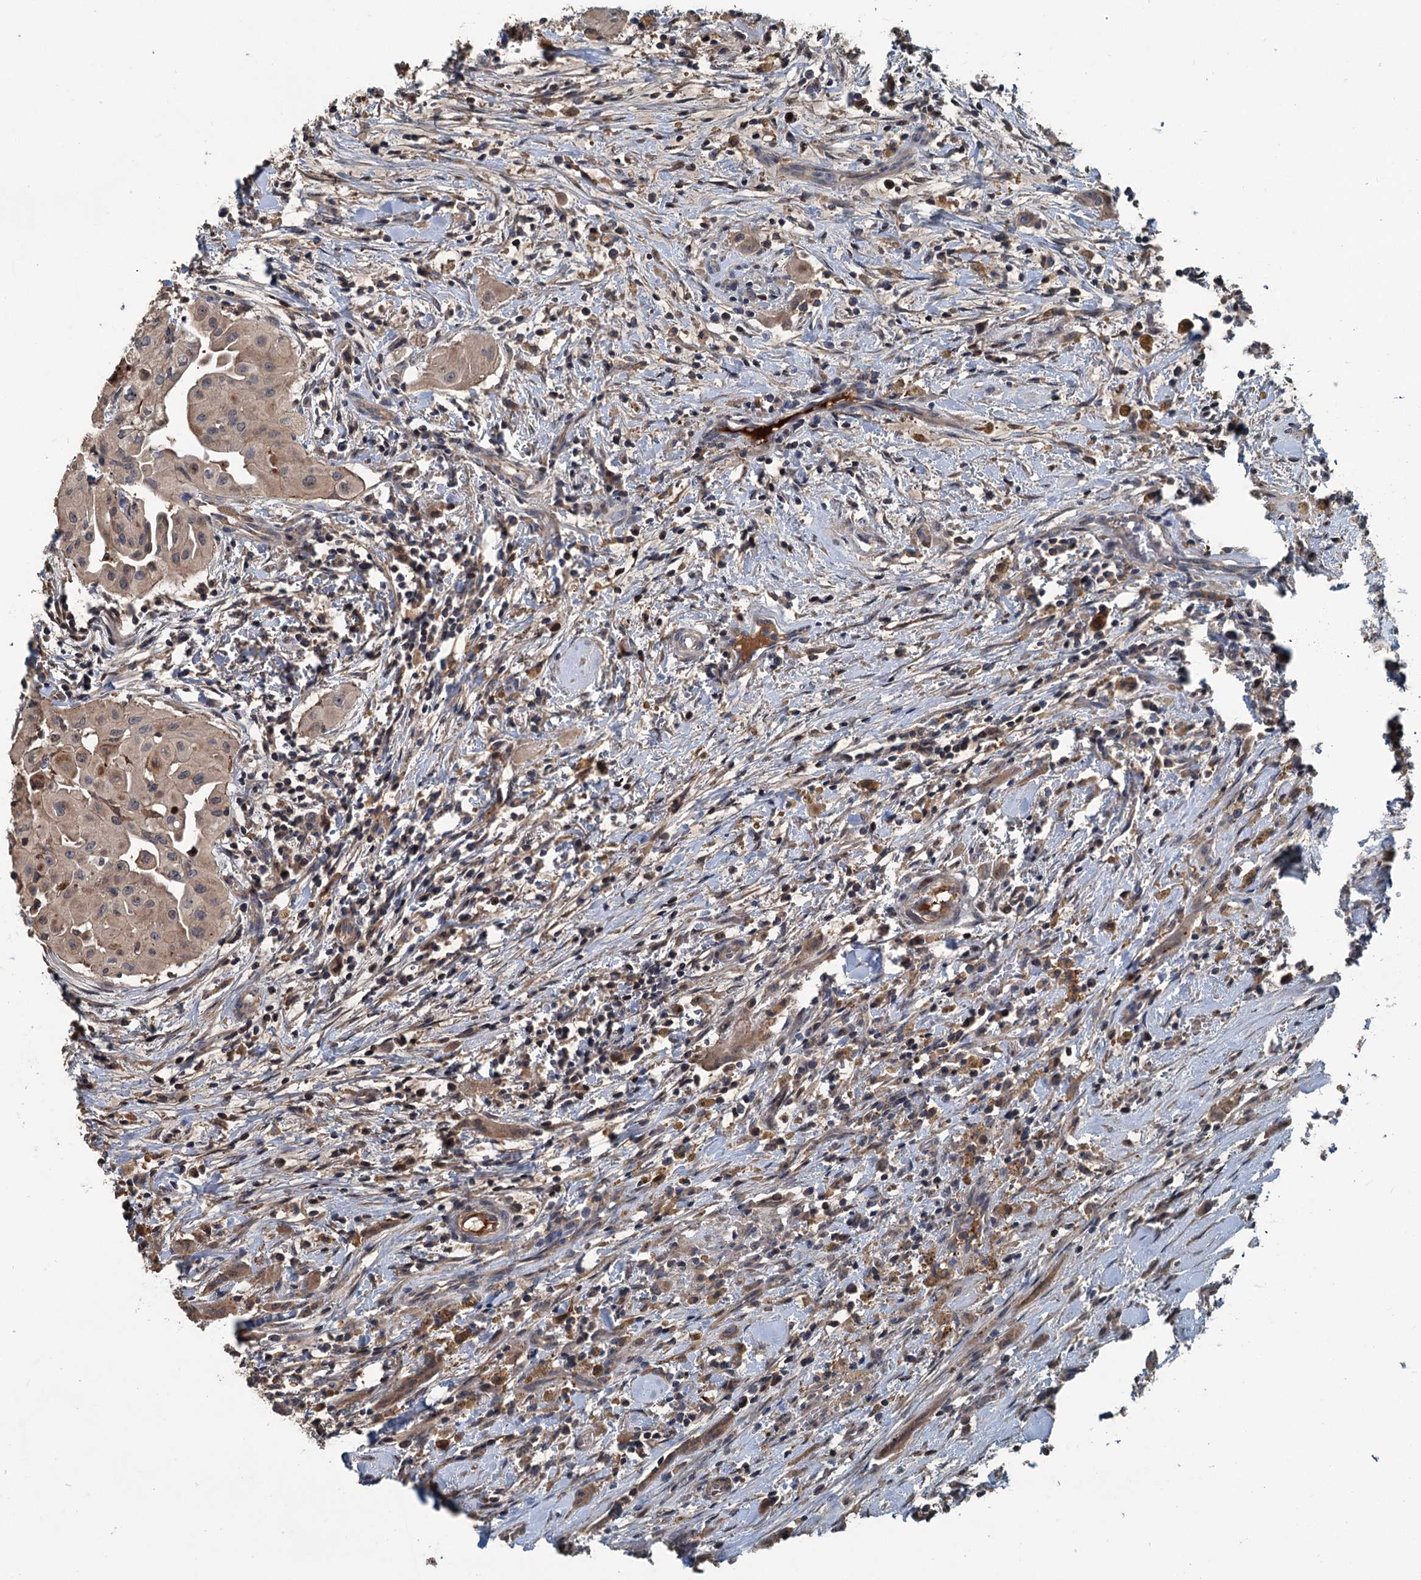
{"staining": {"intensity": "moderate", "quantity": ">75%", "location": "cytoplasmic/membranous"}, "tissue": "thyroid cancer", "cell_type": "Tumor cells", "image_type": "cancer", "snomed": [{"axis": "morphology", "description": "Papillary adenocarcinoma, NOS"}, {"axis": "topography", "description": "Thyroid gland"}], "caption": "Approximately >75% of tumor cells in thyroid cancer (papillary adenocarcinoma) exhibit moderate cytoplasmic/membranous protein expression as visualized by brown immunohistochemical staining.", "gene": "TEDC1", "patient": {"sex": "female", "age": 59}}